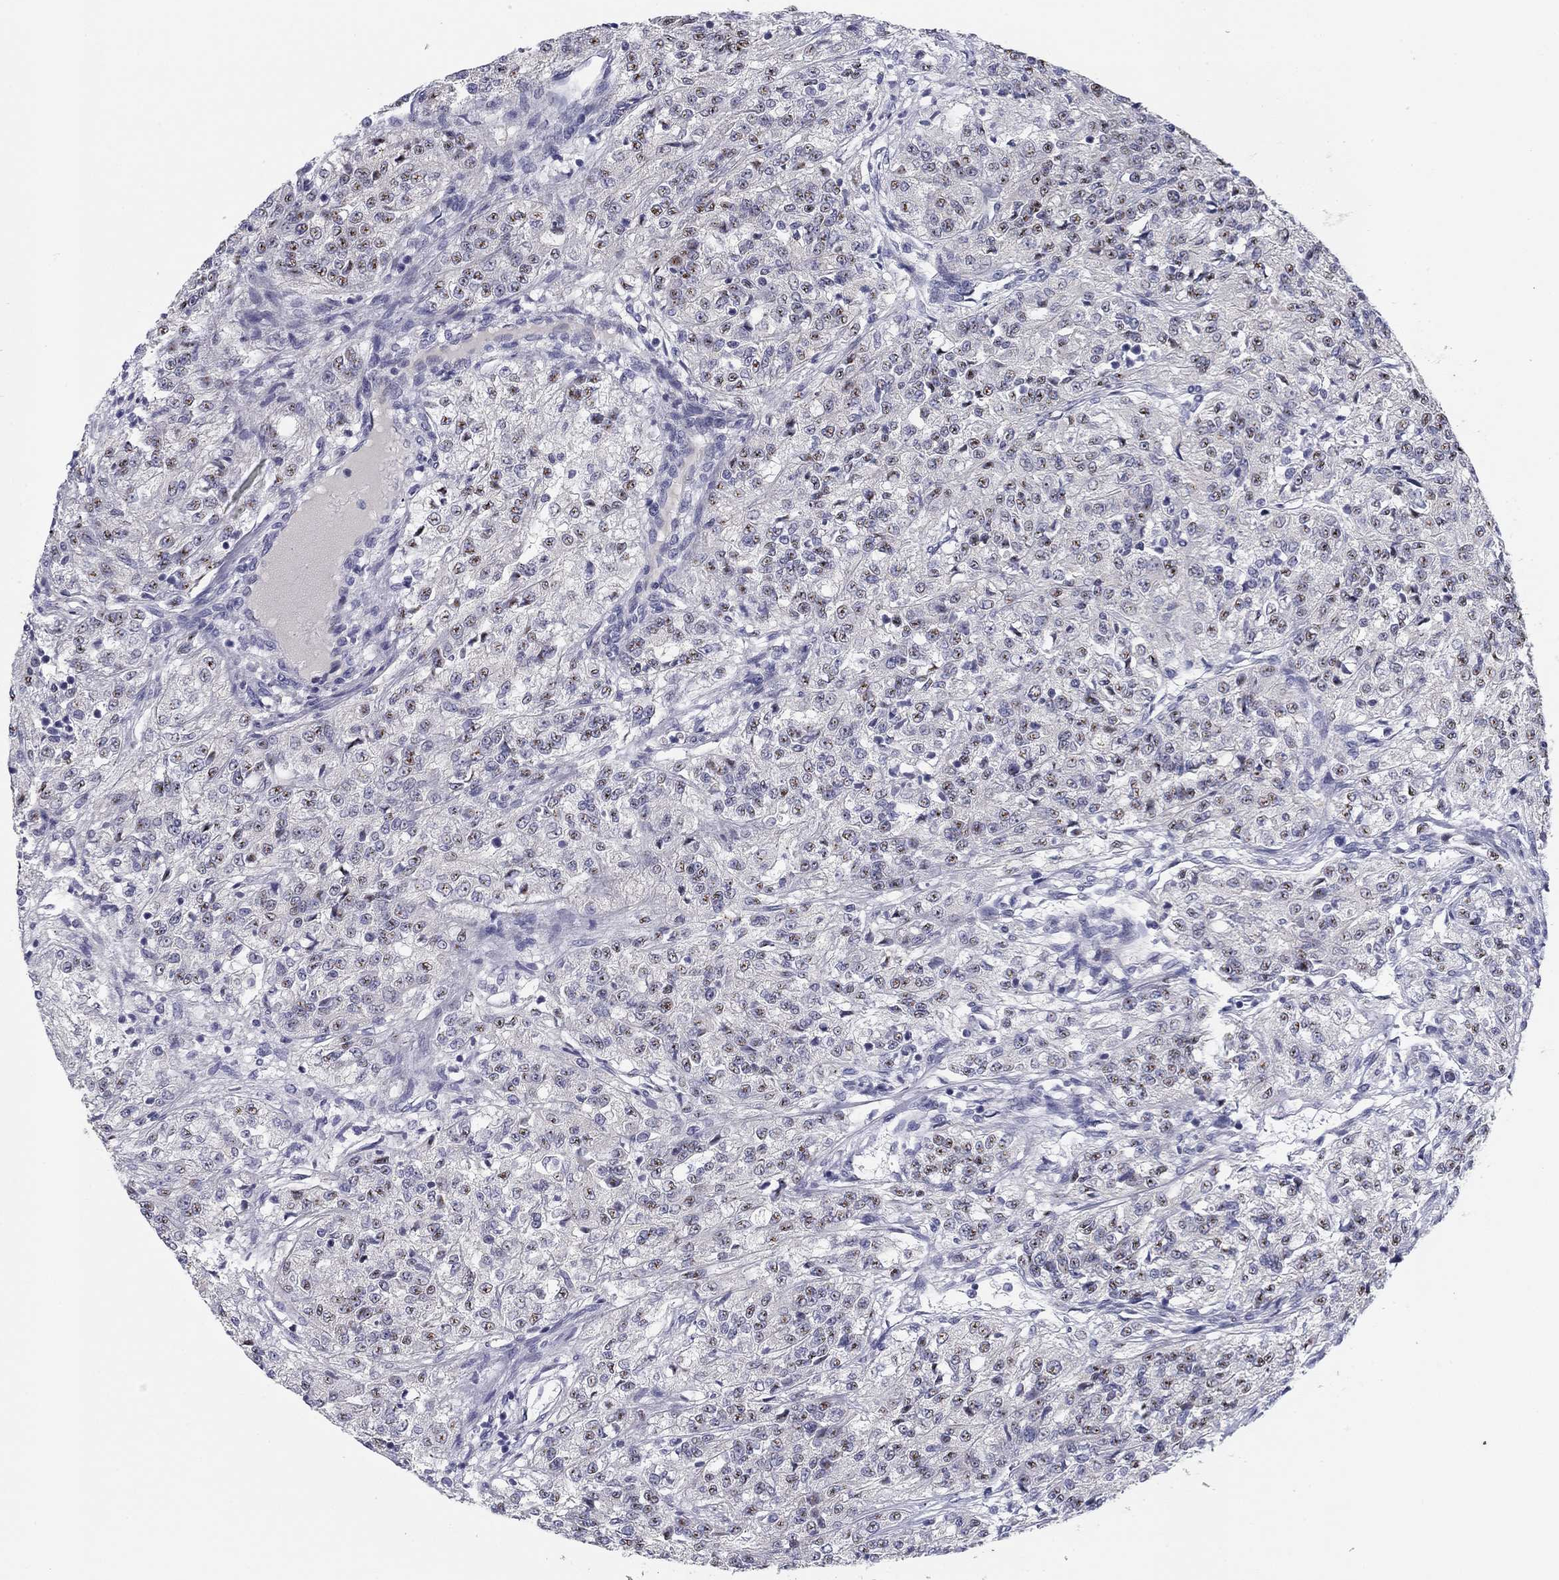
{"staining": {"intensity": "moderate", "quantity": "<25%", "location": "nuclear"}, "tissue": "renal cancer", "cell_type": "Tumor cells", "image_type": "cancer", "snomed": [{"axis": "morphology", "description": "Adenocarcinoma, NOS"}, {"axis": "topography", "description": "Kidney"}], "caption": "Renal cancer (adenocarcinoma) tissue reveals moderate nuclear expression in approximately <25% of tumor cells The protein of interest is shown in brown color, while the nuclei are stained blue.", "gene": "SEPTIN3", "patient": {"sex": "female", "age": 63}}